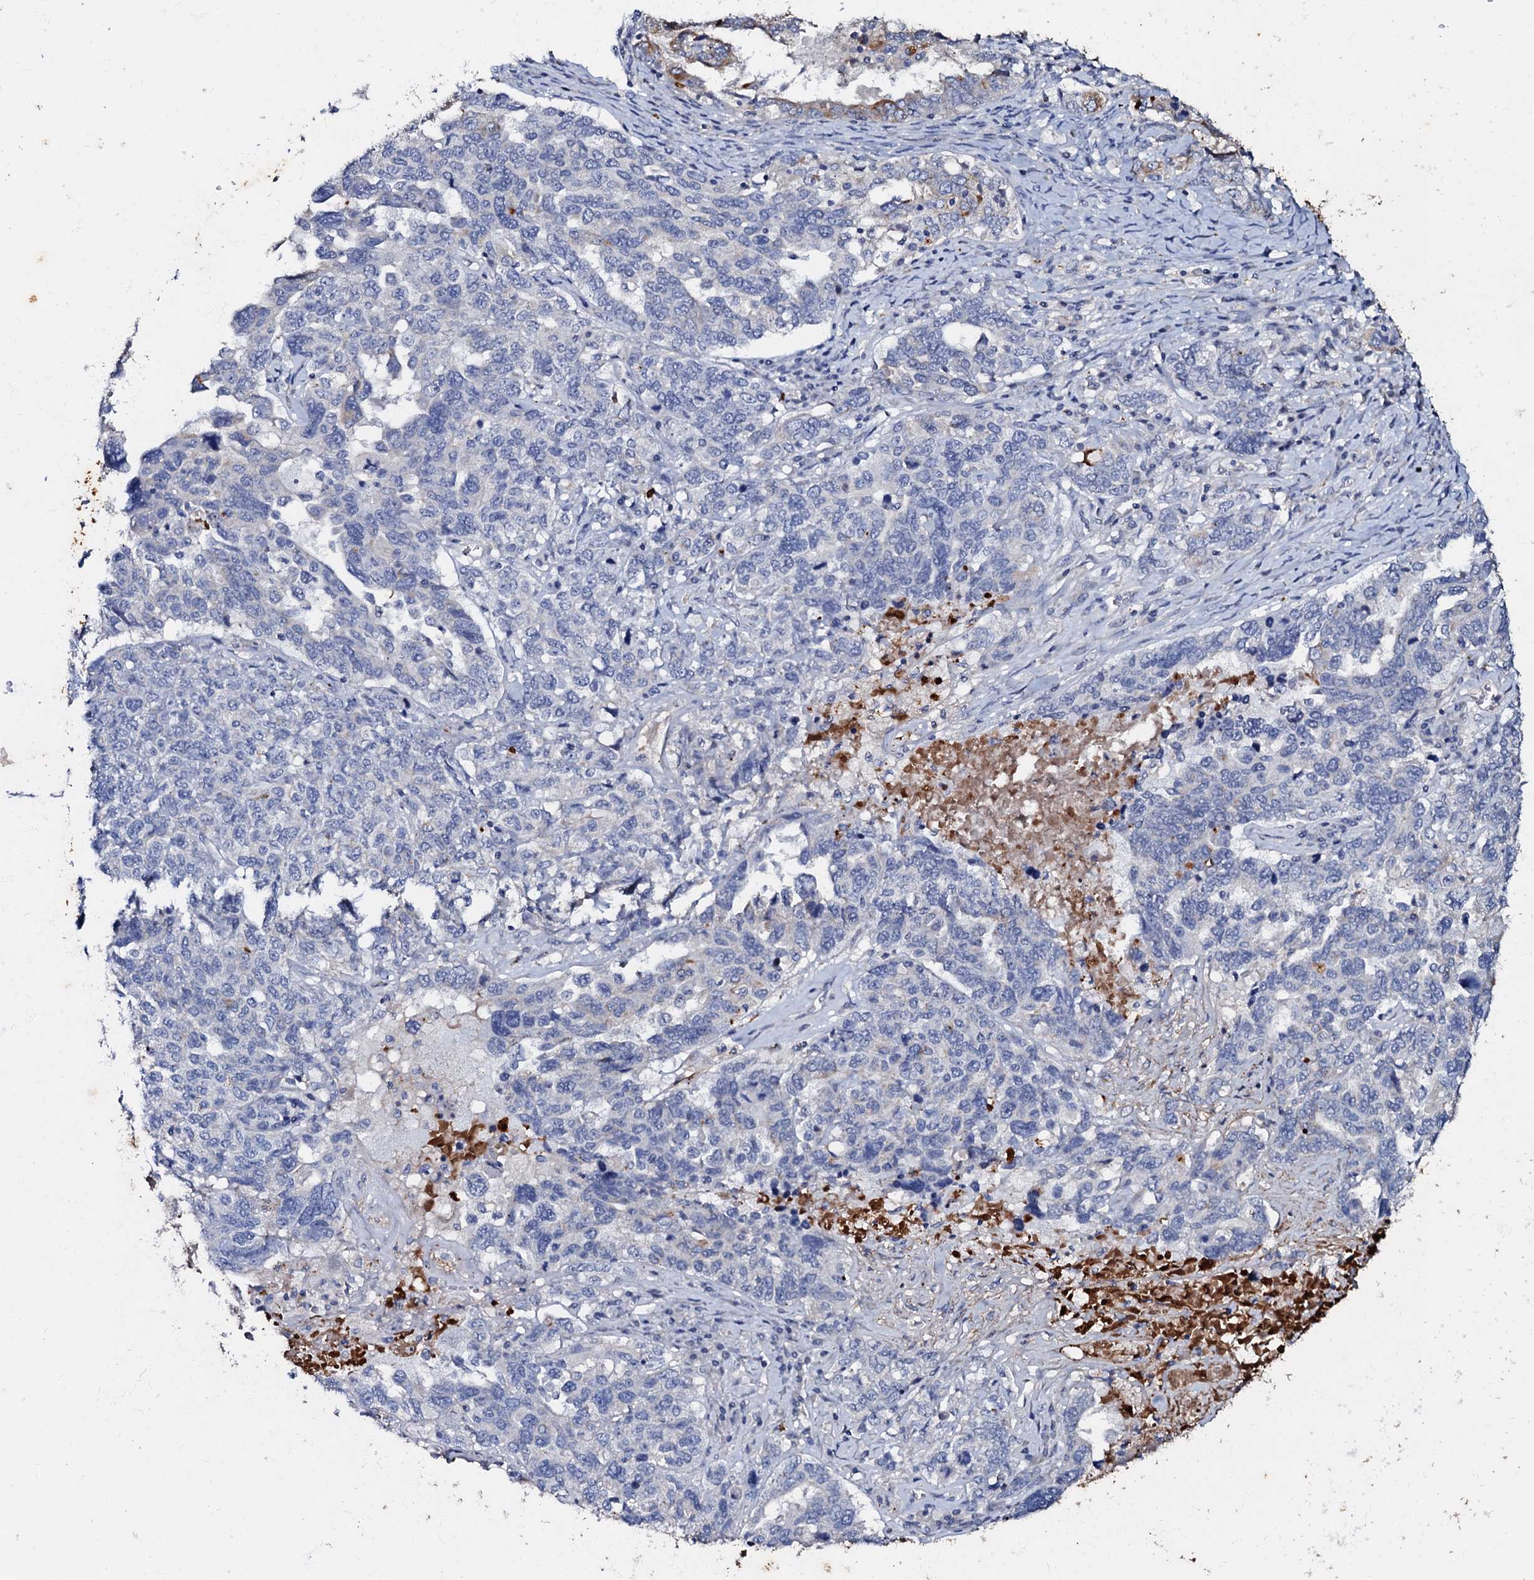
{"staining": {"intensity": "negative", "quantity": "none", "location": "none"}, "tissue": "ovarian cancer", "cell_type": "Tumor cells", "image_type": "cancer", "snomed": [{"axis": "morphology", "description": "Carcinoma, endometroid"}, {"axis": "topography", "description": "Ovary"}], "caption": "DAB (3,3'-diaminobenzidine) immunohistochemical staining of ovarian cancer (endometroid carcinoma) exhibits no significant positivity in tumor cells.", "gene": "MANSC4", "patient": {"sex": "female", "age": 62}}